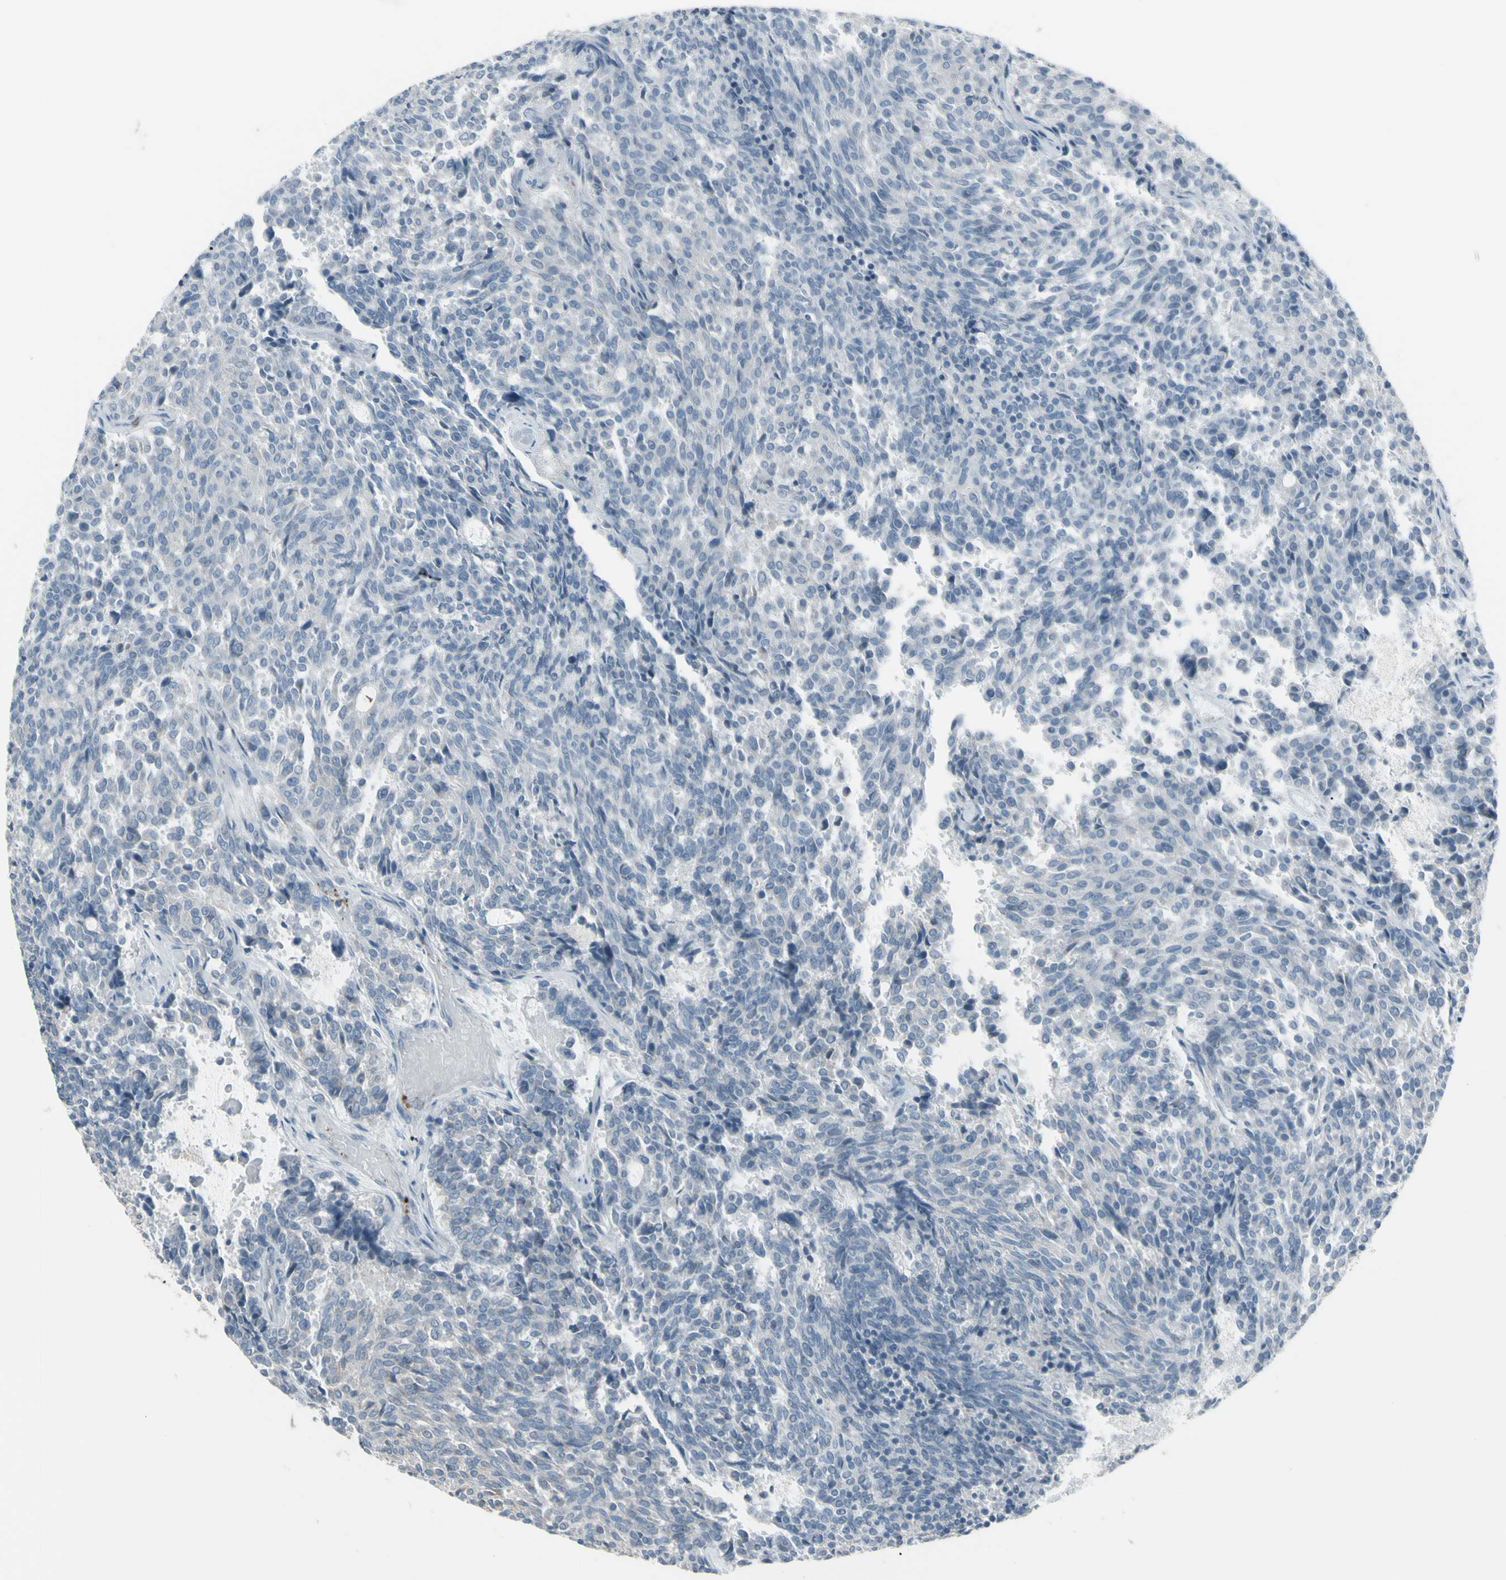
{"staining": {"intensity": "negative", "quantity": "none", "location": "none"}, "tissue": "carcinoid", "cell_type": "Tumor cells", "image_type": "cancer", "snomed": [{"axis": "morphology", "description": "Carcinoid, malignant, NOS"}, {"axis": "topography", "description": "Pancreas"}], "caption": "There is no significant staining in tumor cells of carcinoid (malignant).", "gene": "CD79B", "patient": {"sex": "female", "age": 54}}